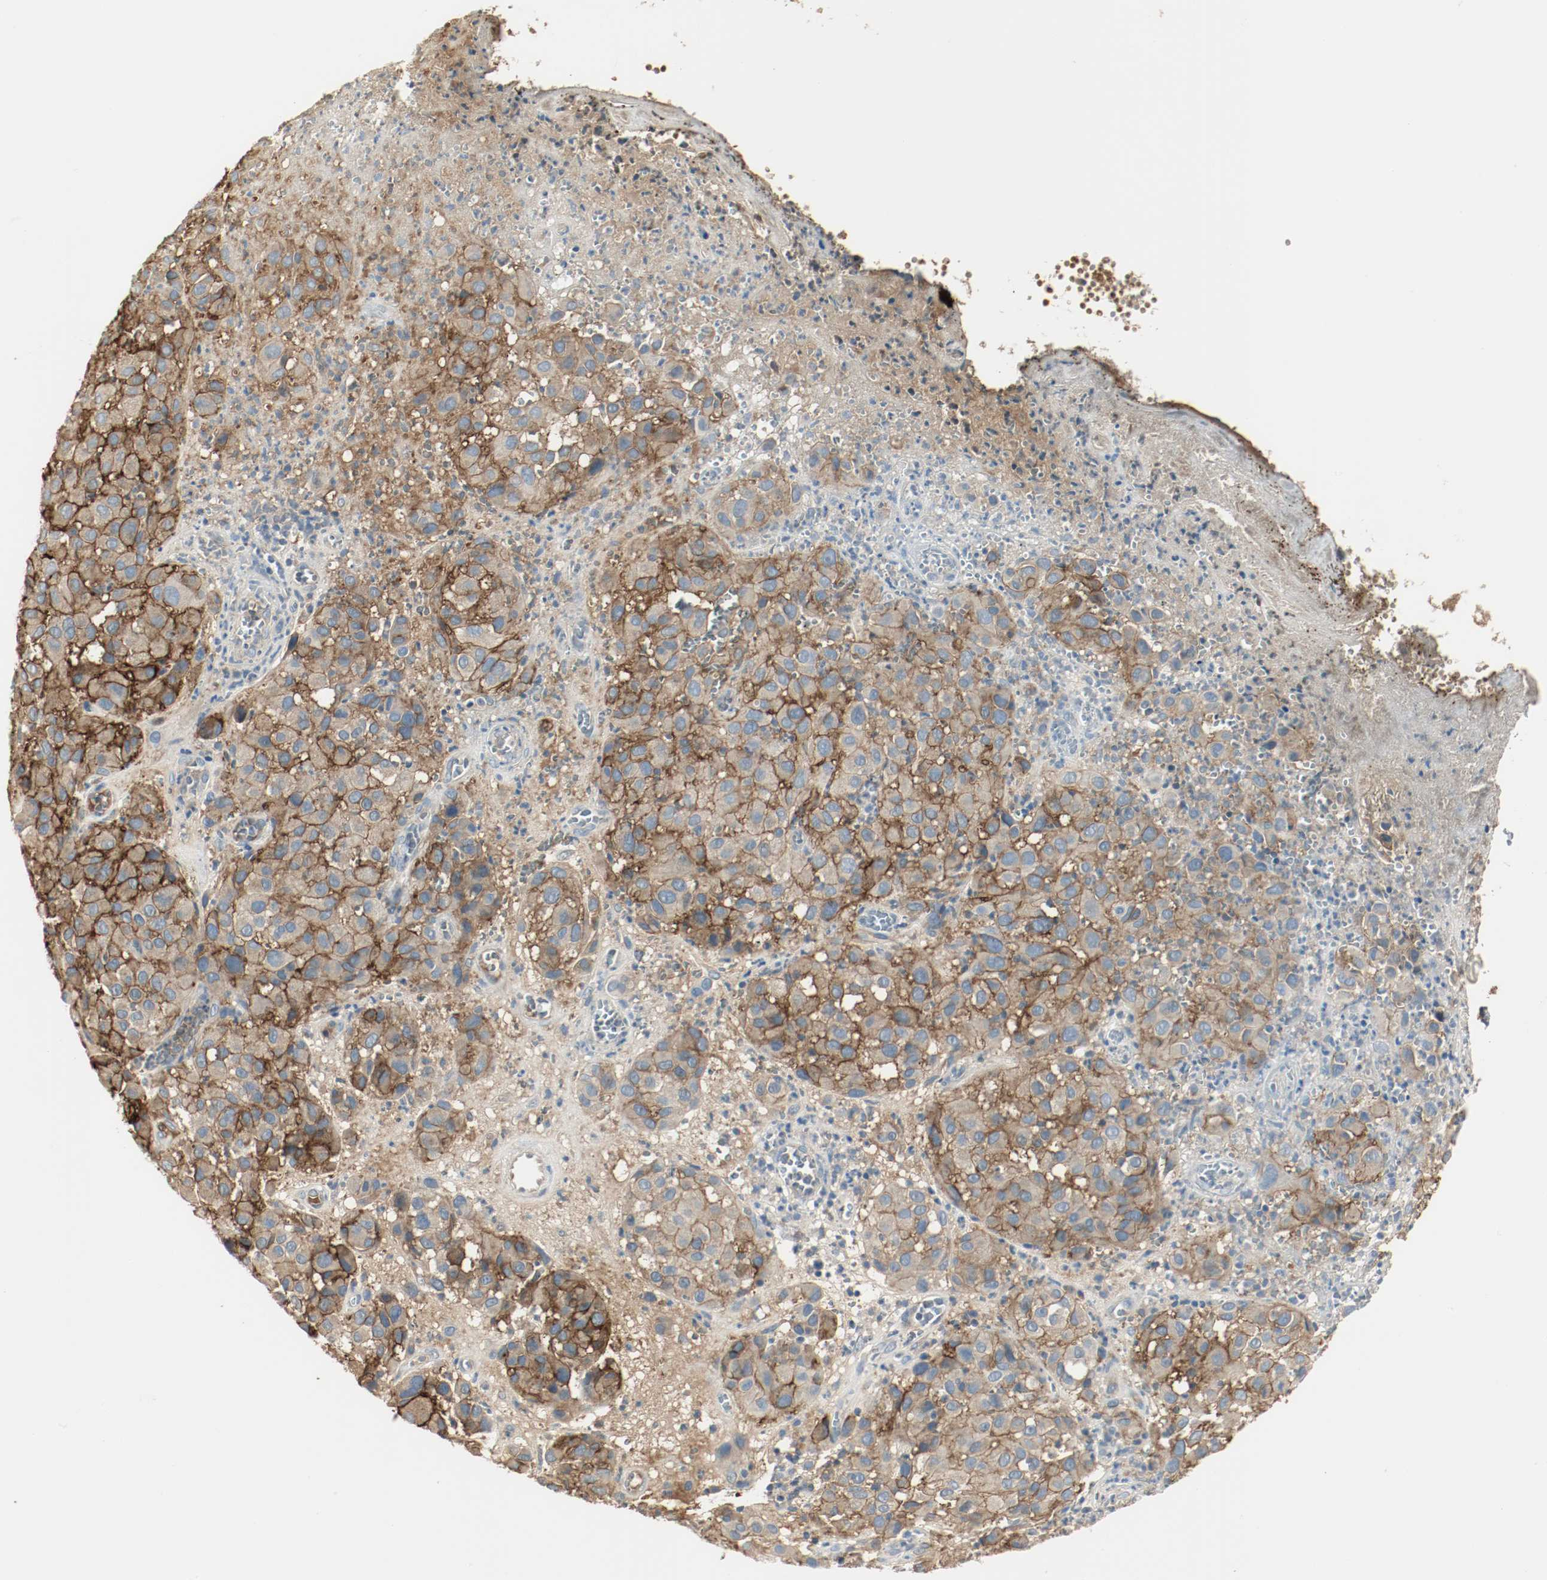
{"staining": {"intensity": "moderate", "quantity": ">75%", "location": "cytoplasmic/membranous"}, "tissue": "melanoma", "cell_type": "Tumor cells", "image_type": "cancer", "snomed": [{"axis": "morphology", "description": "Malignant melanoma, NOS"}, {"axis": "topography", "description": "Skin"}], "caption": "Human melanoma stained with a protein marker shows moderate staining in tumor cells.", "gene": "MELTF", "patient": {"sex": "female", "age": 21}}